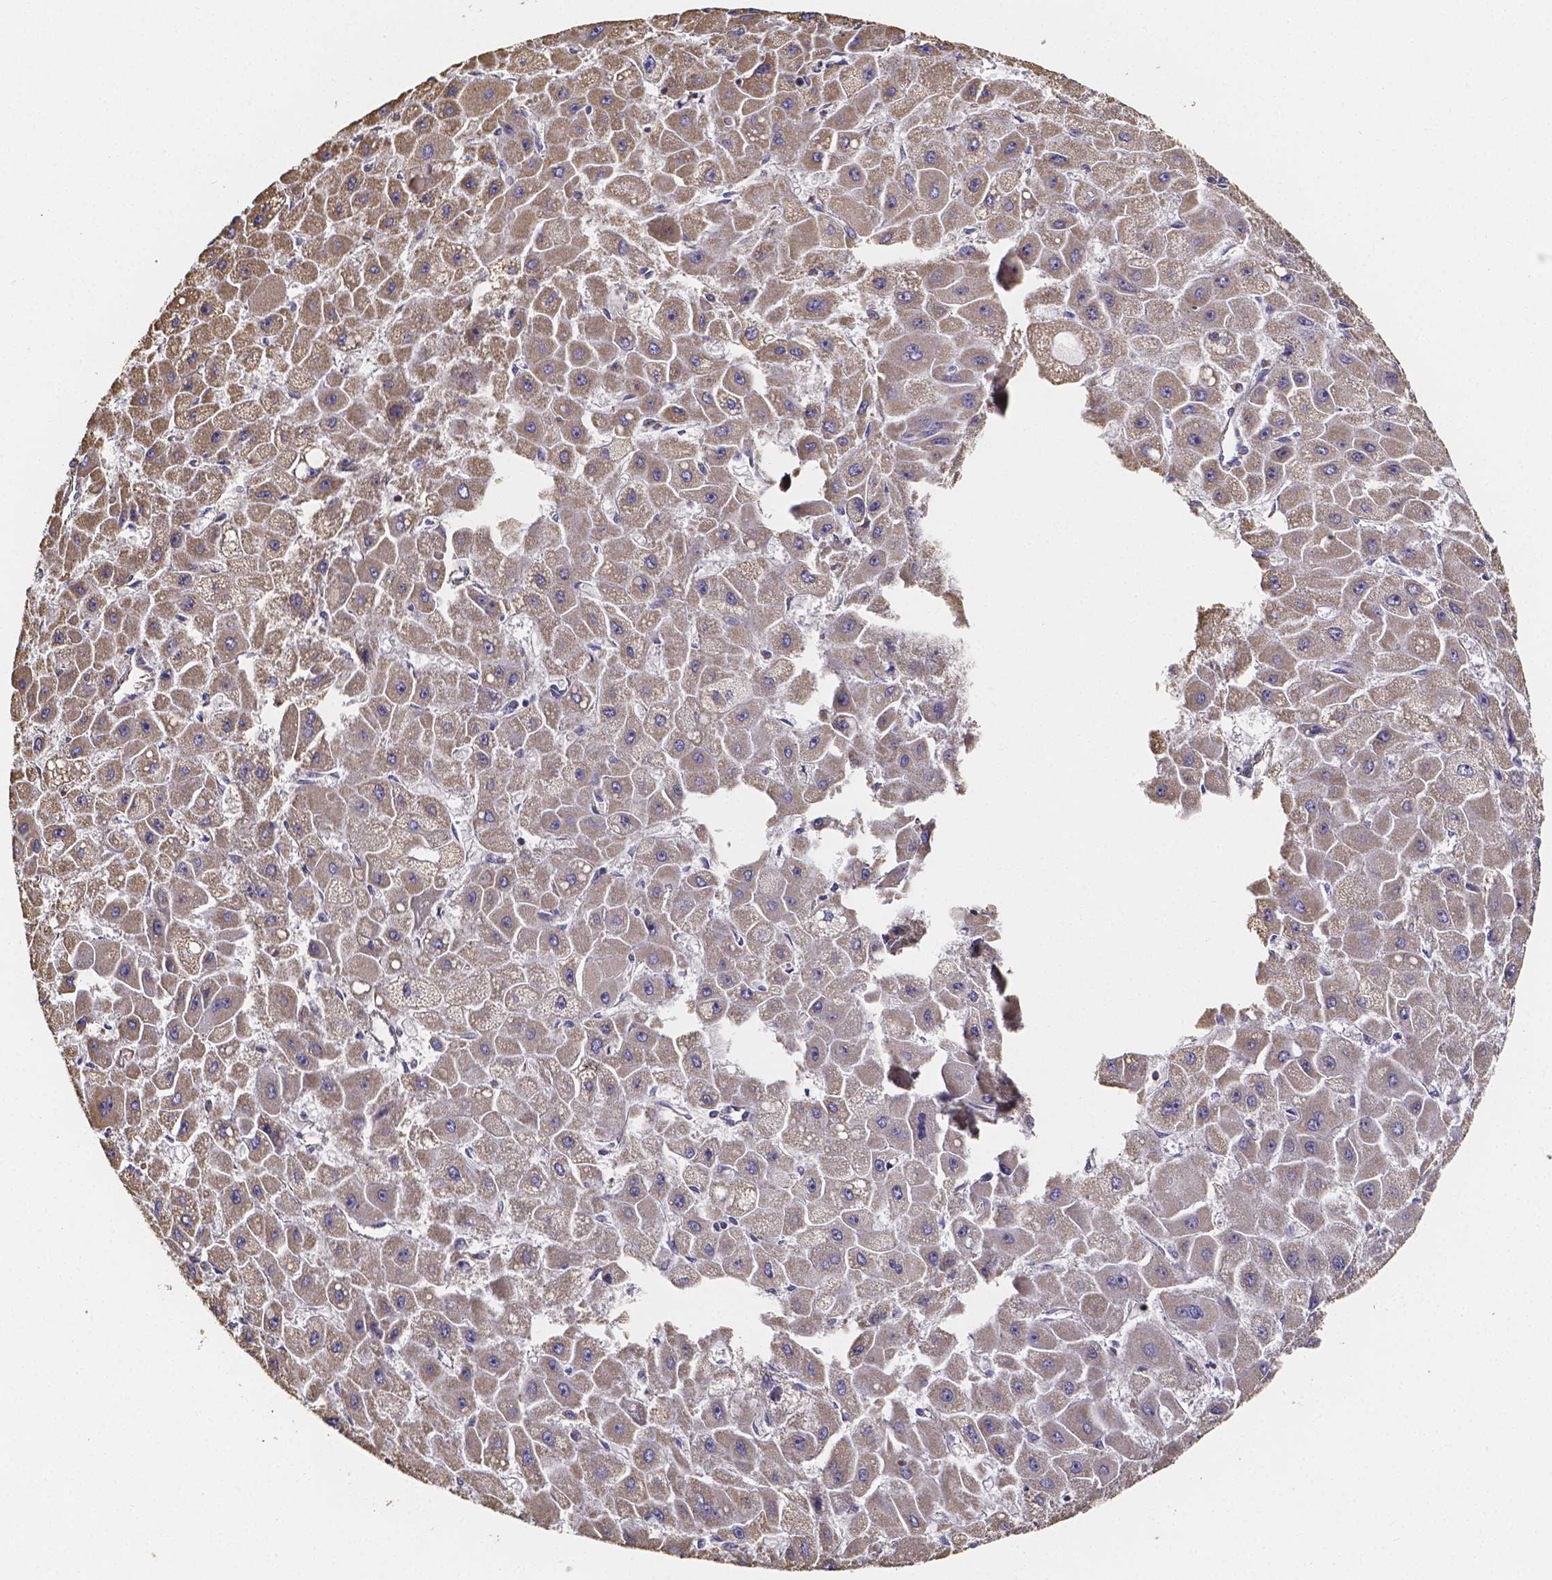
{"staining": {"intensity": "weak", "quantity": "25%-75%", "location": "cytoplasmic/membranous"}, "tissue": "liver cancer", "cell_type": "Tumor cells", "image_type": "cancer", "snomed": [{"axis": "morphology", "description": "Carcinoma, Hepatocellular, NOS"}, {"axis": "topography", "description": "Liver"}], "caption": "Hepatocellular carcinoma (liver) stained with a protein marker shows weak staining in tumor cells.", "gene": "SLC35D2", "patient": {"sex": "female", "age": 25}}